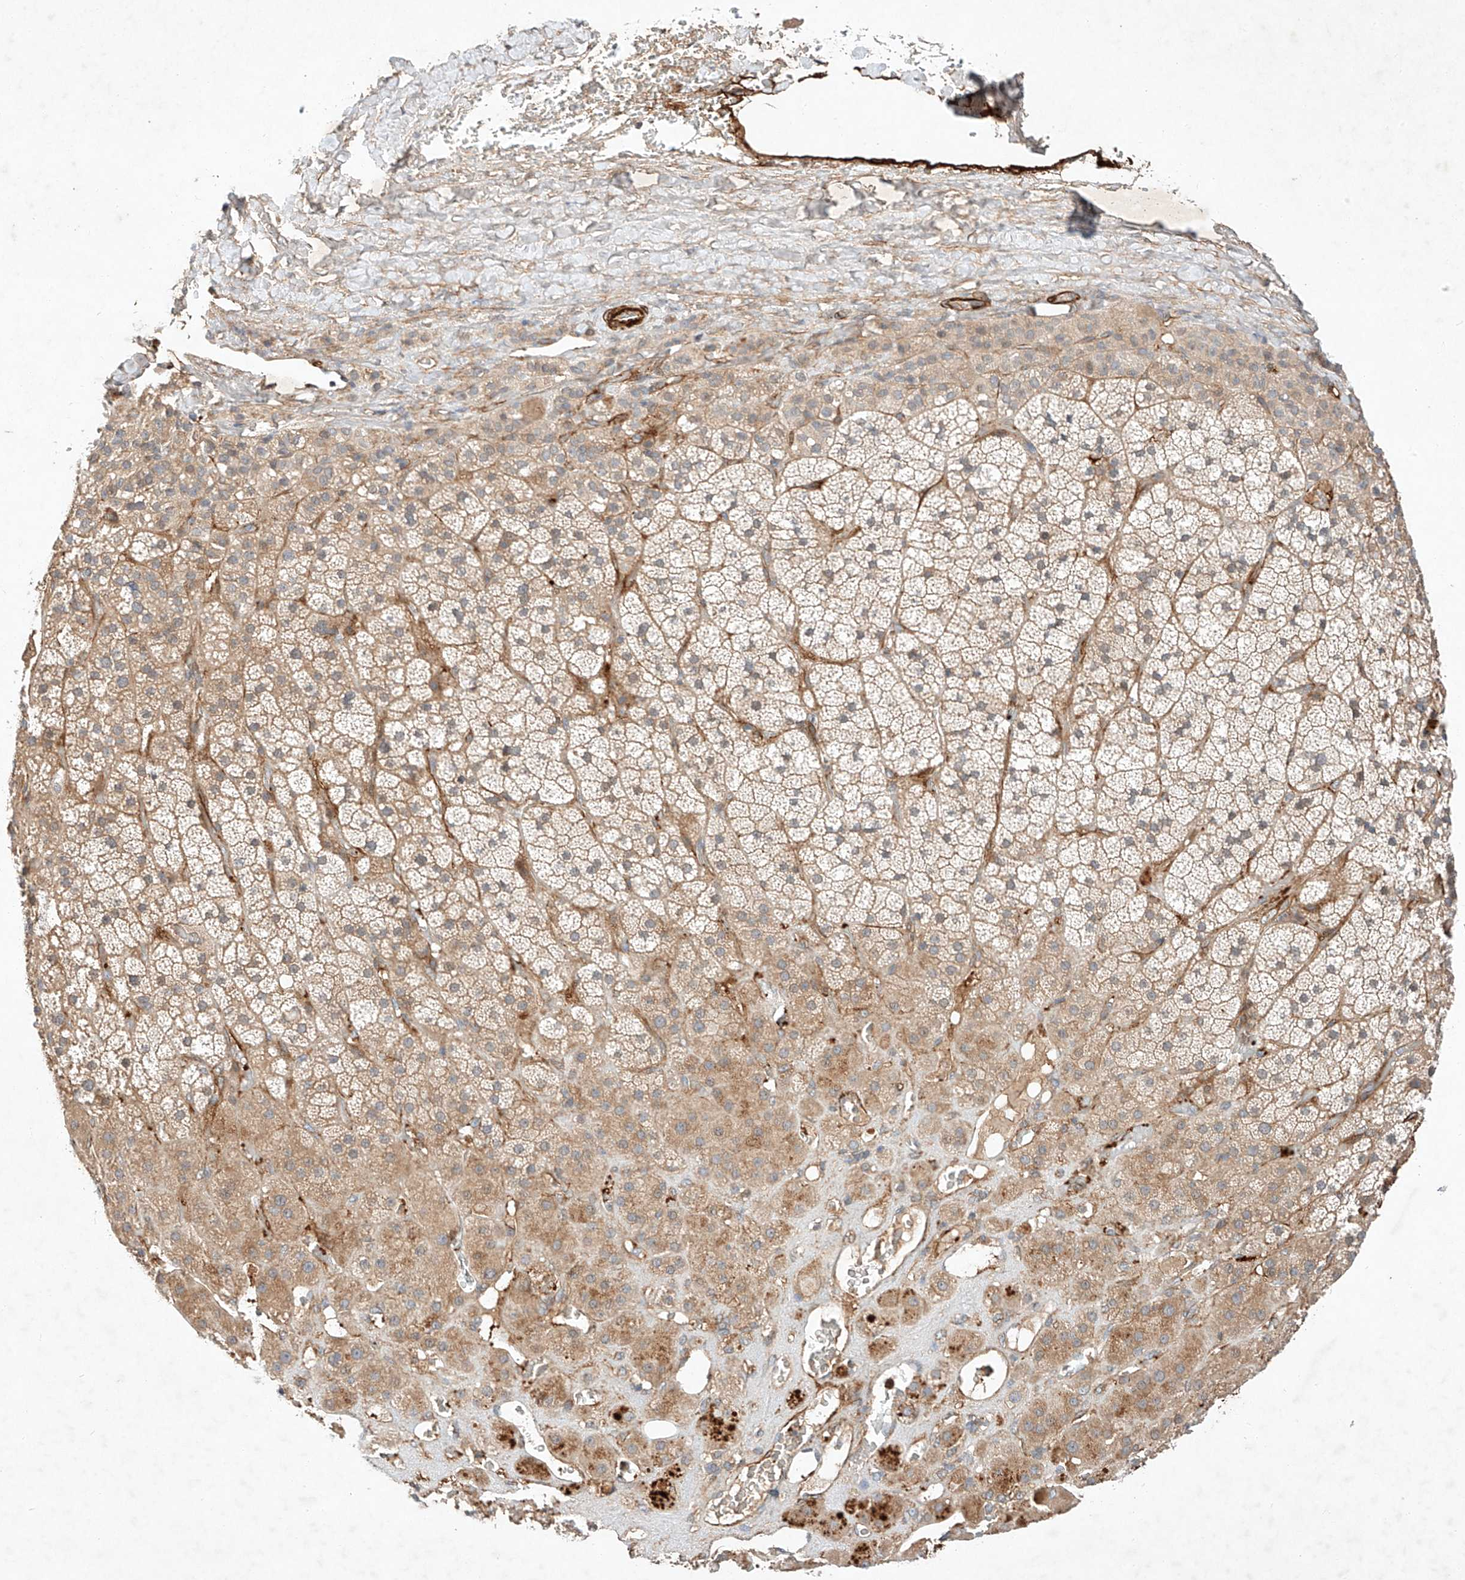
{"staining": {"intensity": "moderate", "quantity": ">75%", "location": "cytoplasmic/membranous"}, "tissue": "adrenal gland", "cell_type": "Glandular cells", "image_type": "normal", "snomed": [{"axis": "morphology", "description": "Normal tissue, NOS"}, {"axis": "topography", "description": "Adrenal gland"}], "caption": "Immunohistochemical staining of normal human adrenal gland demonstrates moderate cytoplasmic/membranous protein staining in about >75% of glandular cells. Ihc stains the protein of interest in brown and the nuclei are stained blue.", "gene": "ARHGAP33", "patient": {"sex": "male", "age": 57}}